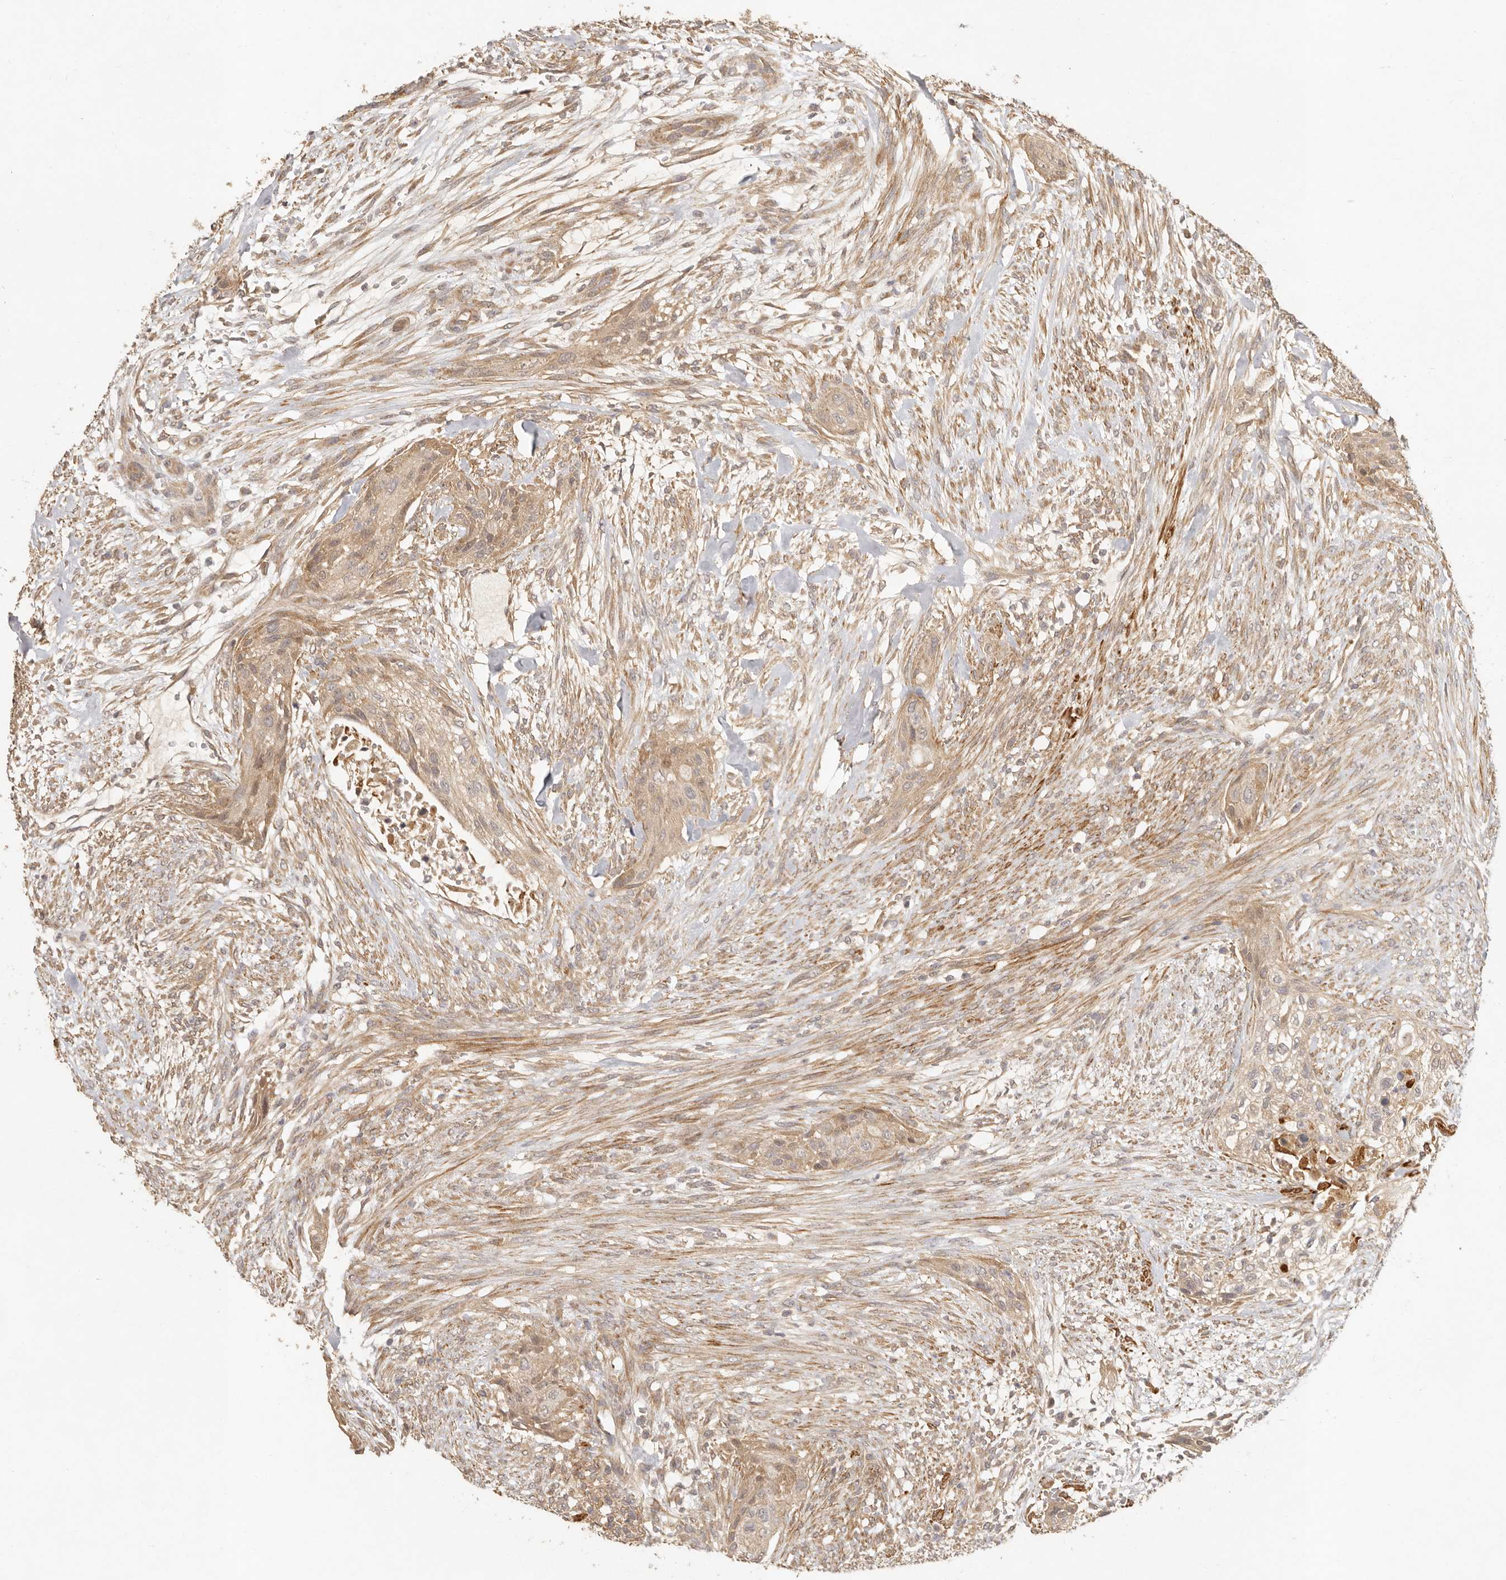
{"staining": {"intensity": "weak", "quantity": ">75%", "location": "cytoplasmic/membranous"}, "tissue": "urothelial cancer", "cell_type": "Tumor cells", "image_type": "cancer", "snomed": [{"axis": "morphology", "description": "Urothelial carcinoma, High grade"}, {"axis": "topography", "description": "Urinary bladder"}], "caption": "Brown immunohistochemical staining in urothelial carcinoma (high-grade) shows weak cytoplasmic/membranous staining in approximately >75% of tumor cells.", "gene": "VIPR1", "patient": {"sex": "male", "age": 35}}